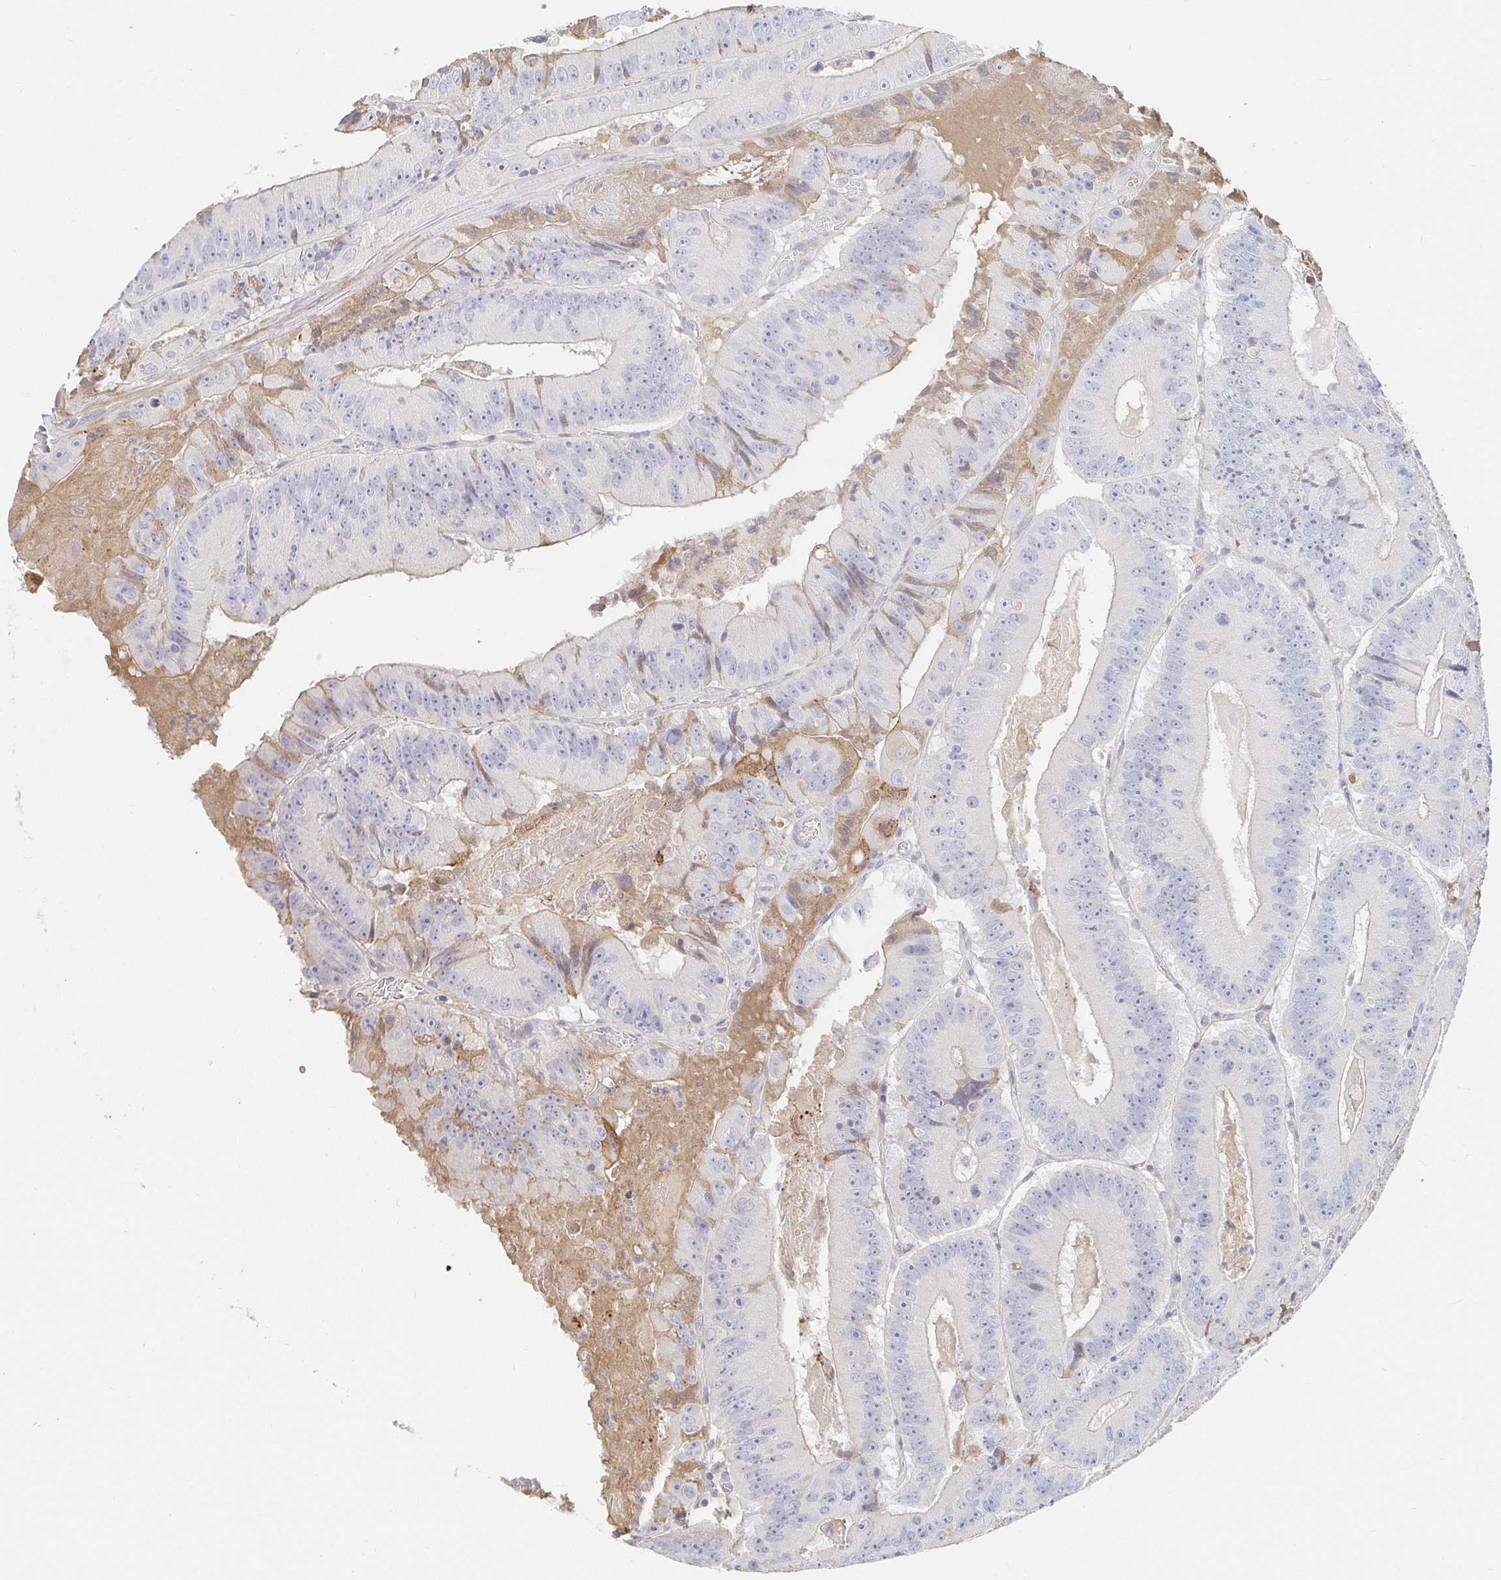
{"staining": {"intensity": "negative", "quantity": "none", "location": "none"}, "tissue": "colorectal cancer", "cell_type": "Tumor cells", "image_type": "cancer", "snomed": [{"axis": "morphology", "description": "Adenocarcinoma, NOS"}, {"axis": "topography", "description": "Colon"}], "caption": "A high-resolution micrograph shows immunohistochemistry (IHC) staining of colorectal adenocarcinoma, which reveals no significant expression in tumor cells.", "gene": "NME9", "patient": {"sex": "female", "age": 86}}